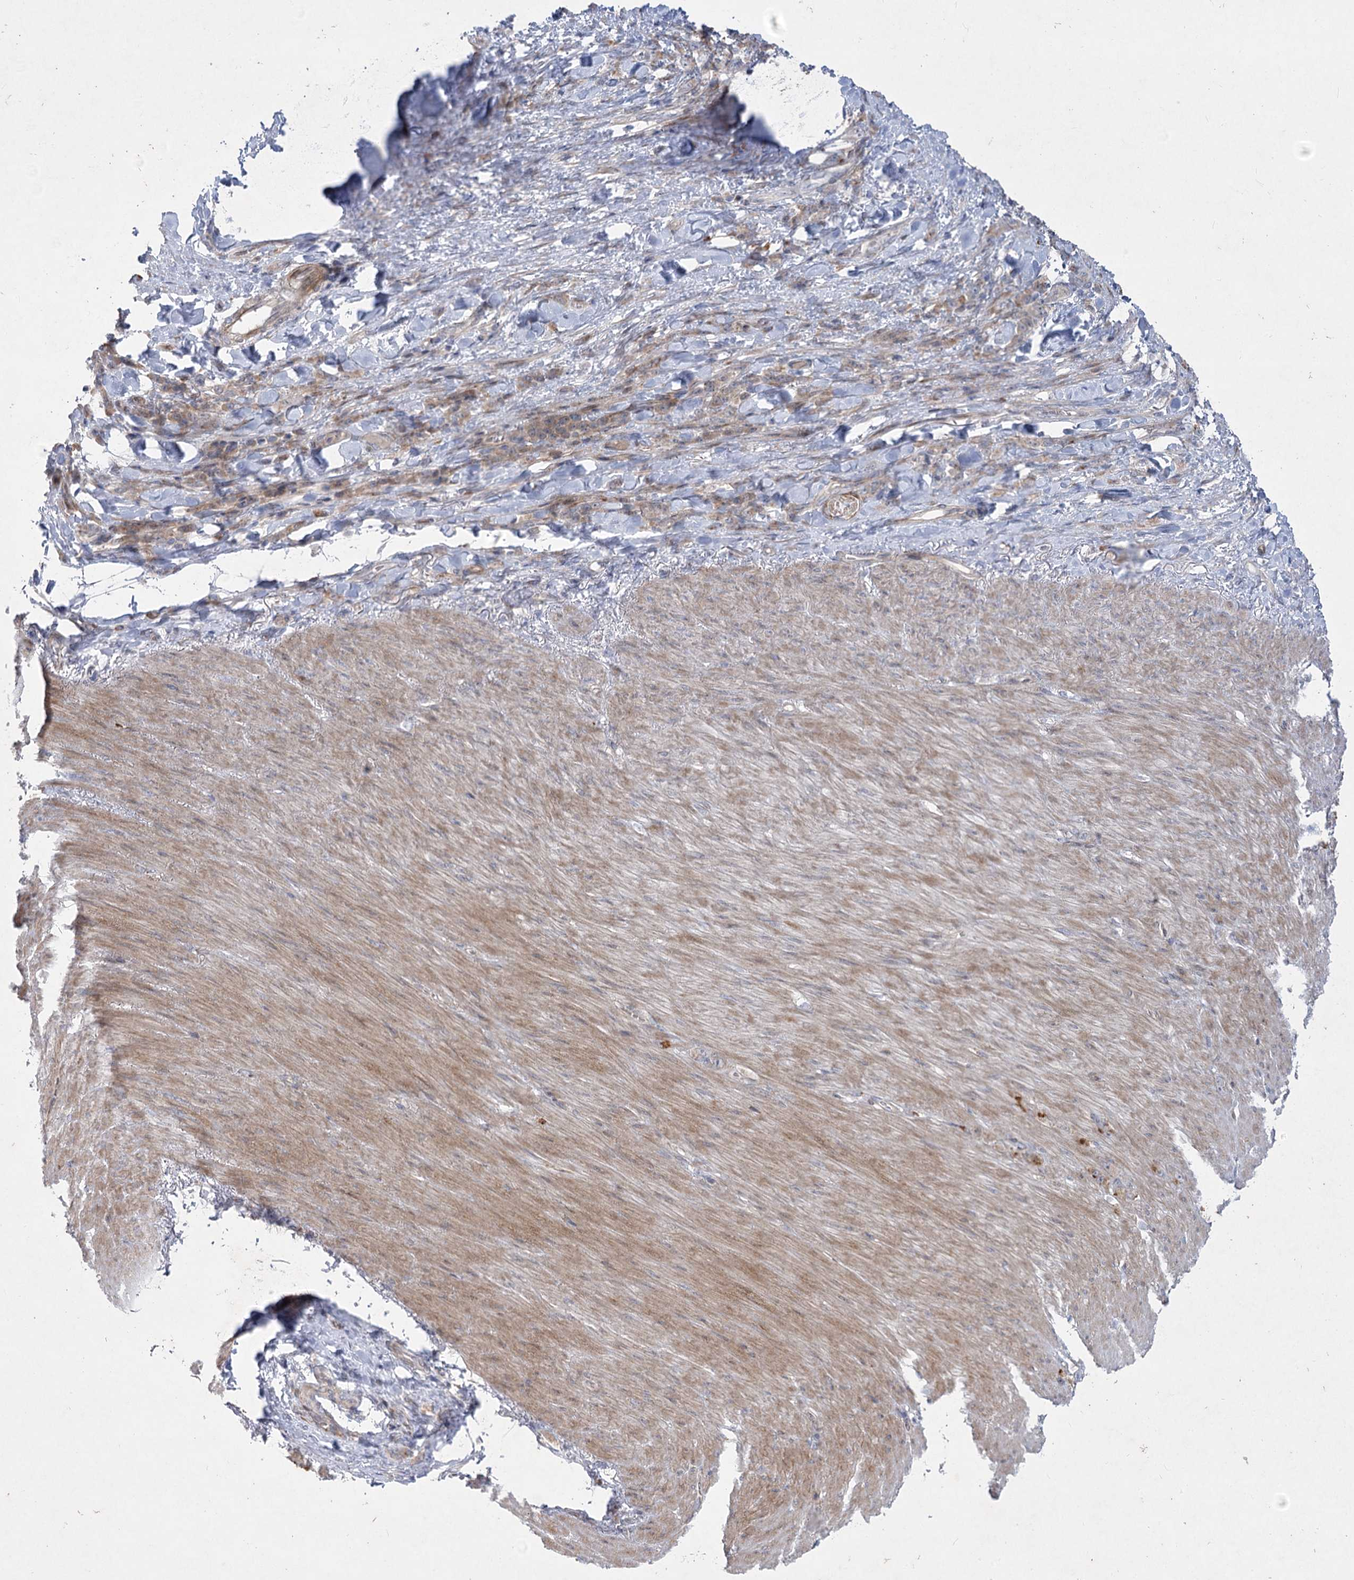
{"staining": {"intensity": "moderate", "quantity": ">75%", "location": "cytoplasmic/membranous"}, "tissue": "stomach cancer", "cell_type": "Tumor cells", "image_type": "cancer", "snomed": [{"axis": "morphology", "description": "Normal tissue, NOS"}, {"axis": "morphology", "description": "Adenocarcinoma, NOS"}, {"axis": "topography", "description": "Stomach"}], "caption": "Stomach cancer stained with a brown dye exhibits moderate cytoplasmic/membranous positive expression in about >75% of tumor cells.", "gene": "SH3BP5L", "patient": {"sex": "male", "age": 82}}